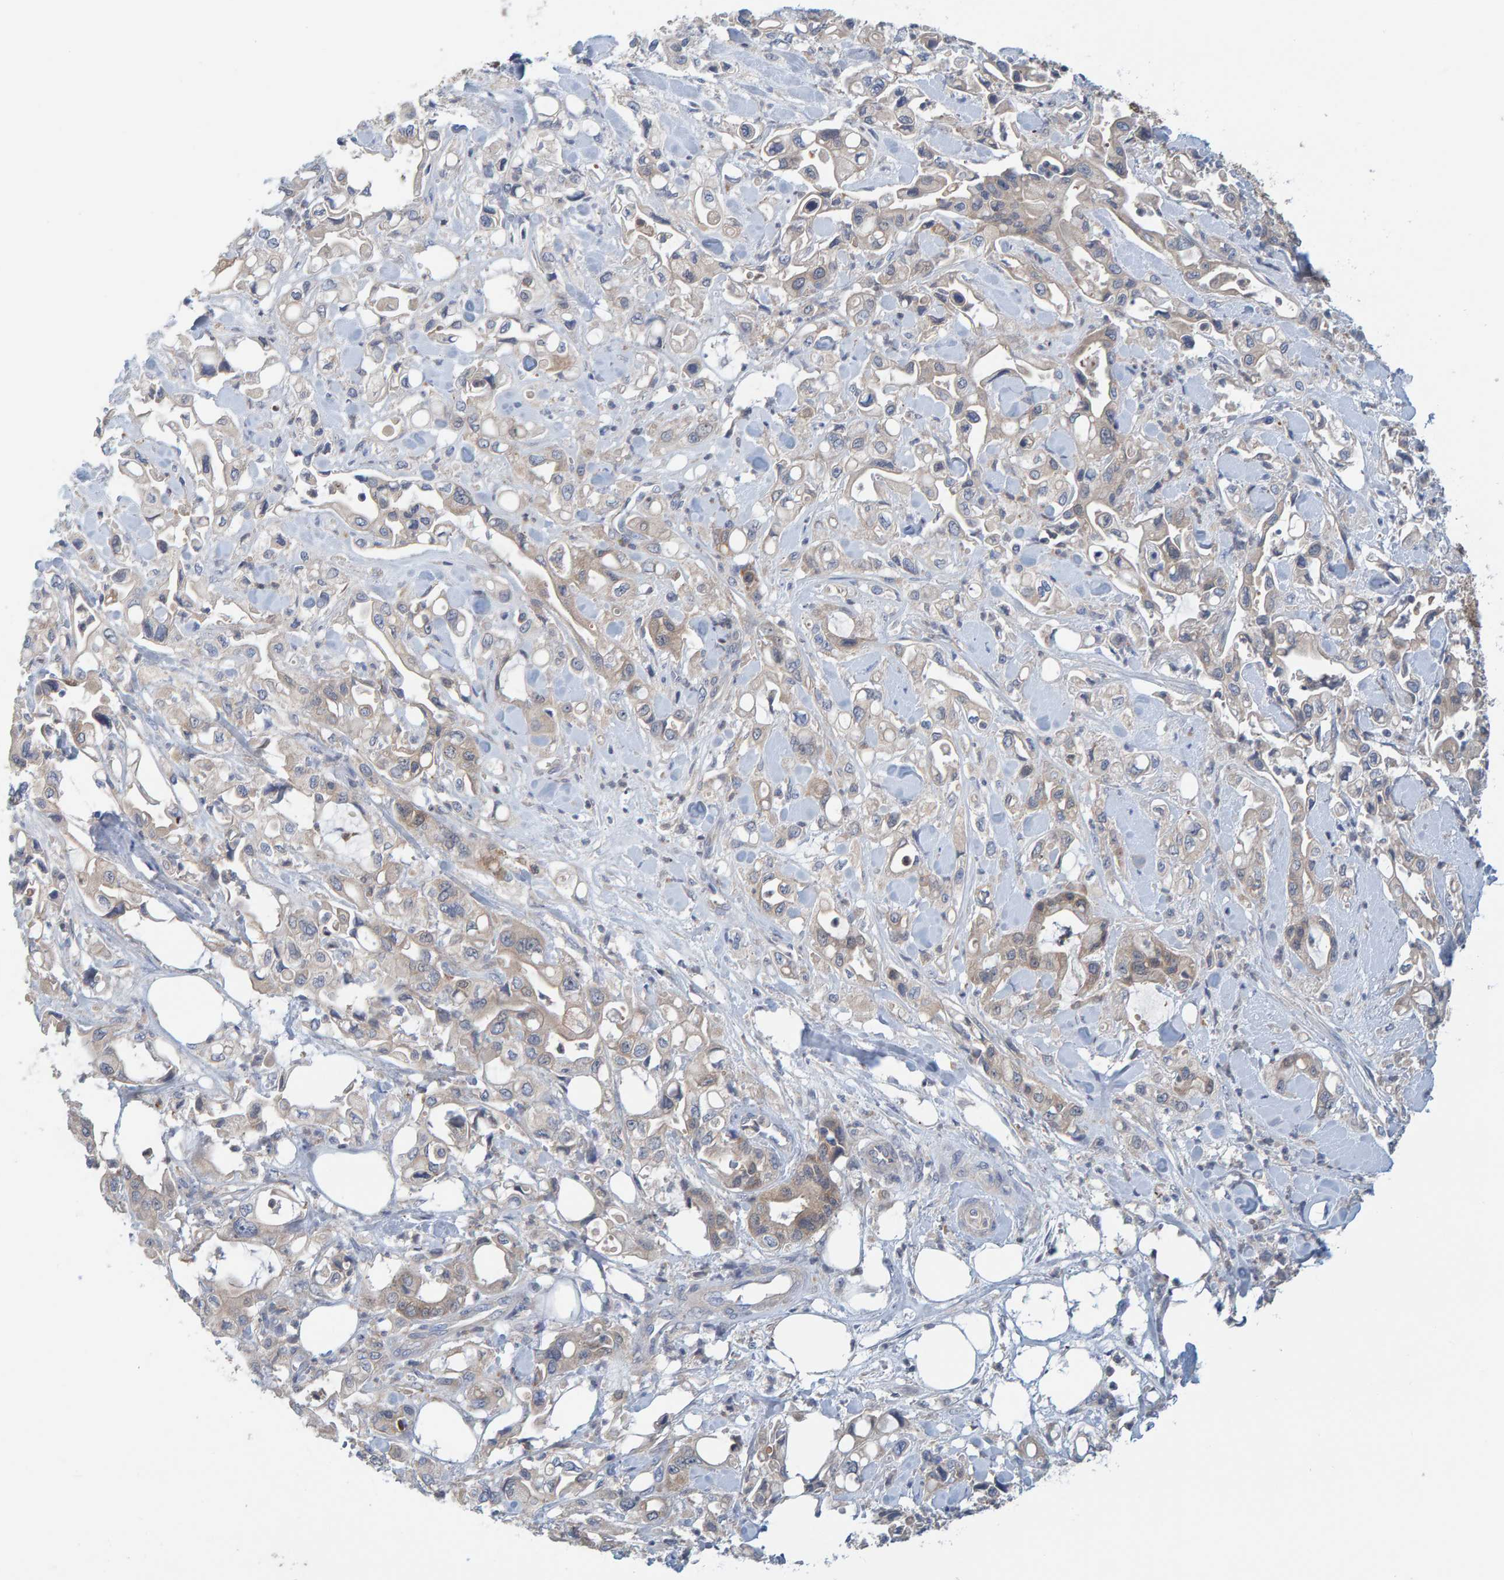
{"staining": {"intensity": "weak", "quantity": "<25%", "location": "cytoplasmic/membranous"}, "tissue": "pancreatic cancer", "cell_type": "Tumor cells", "image_type": "cancer", "snomed": [{"axis": "morphology", "description": "Adenocarcinoma, NOS"}, {"axis": "topography", "description": "Pancreas"}], "caption": "Protein analysis of pancreatic adenocarcinoma demonstrates no significant staining in tumor cells. (DAB immunohistochemistry (IHC) with hematoxylin counter stain).", "gene": "TATDN1", "patient": {"sex": "male", "age": 70}}